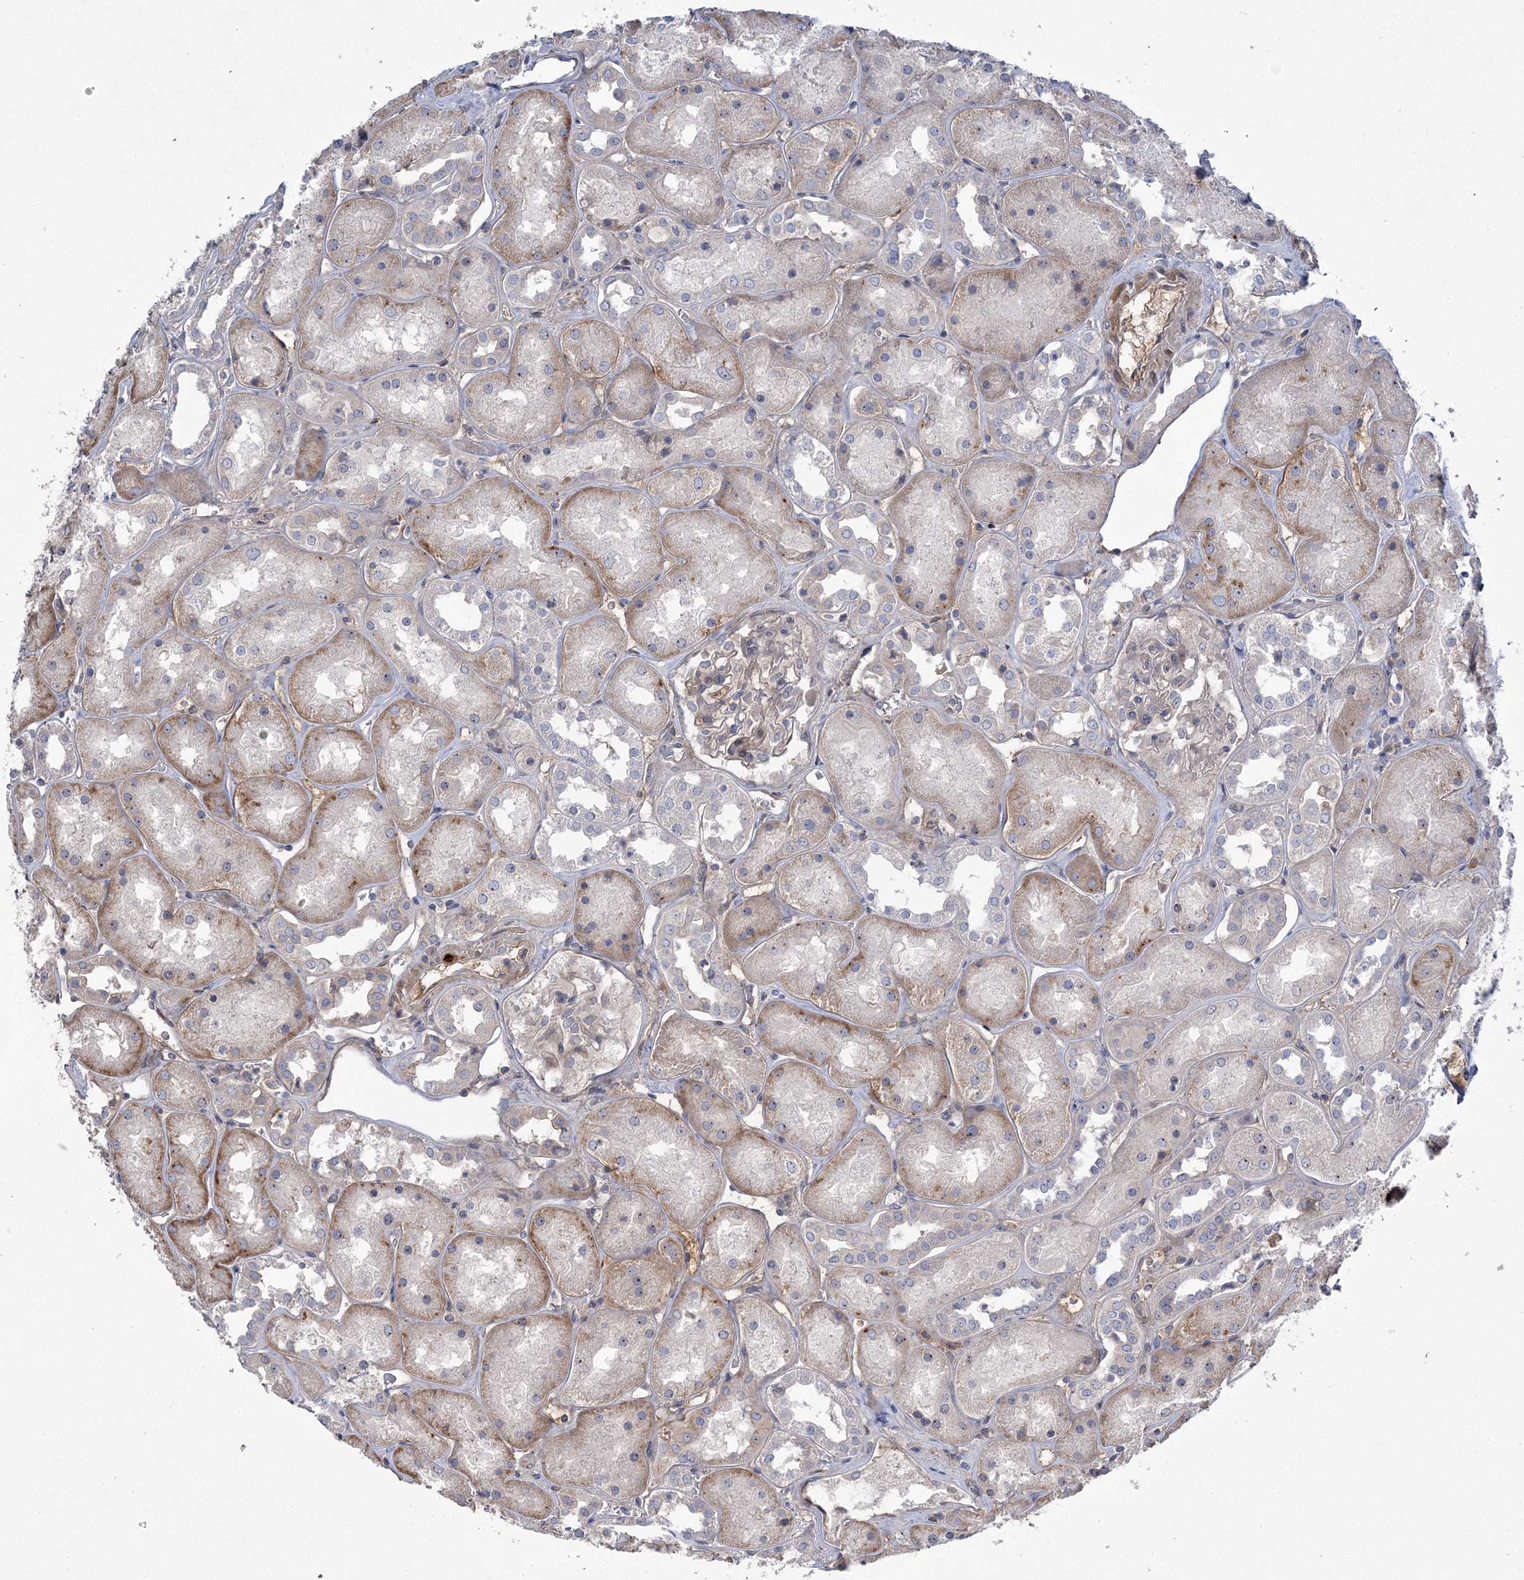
{"staining": {"intensity": "negative", "quantity": "none", "location": "none"}, "tissue": "kidney", "cell_type": "Cells in glomeruli", "image_type": "normal", "snomed": [{"axis": "morphology", "description": "Normal tissue, NOS"}, {"axis": "topography", "description": "Kidney"}], "caption": "An image of kidney stained for a protein reveals no brown staining in cells in glomeruli. (Brightfield microscopy of DAB immunohistochemistry (IHC) at high magnification).", "gene": "WBP1L", "patient": {"sex": "male", "age": 70}}